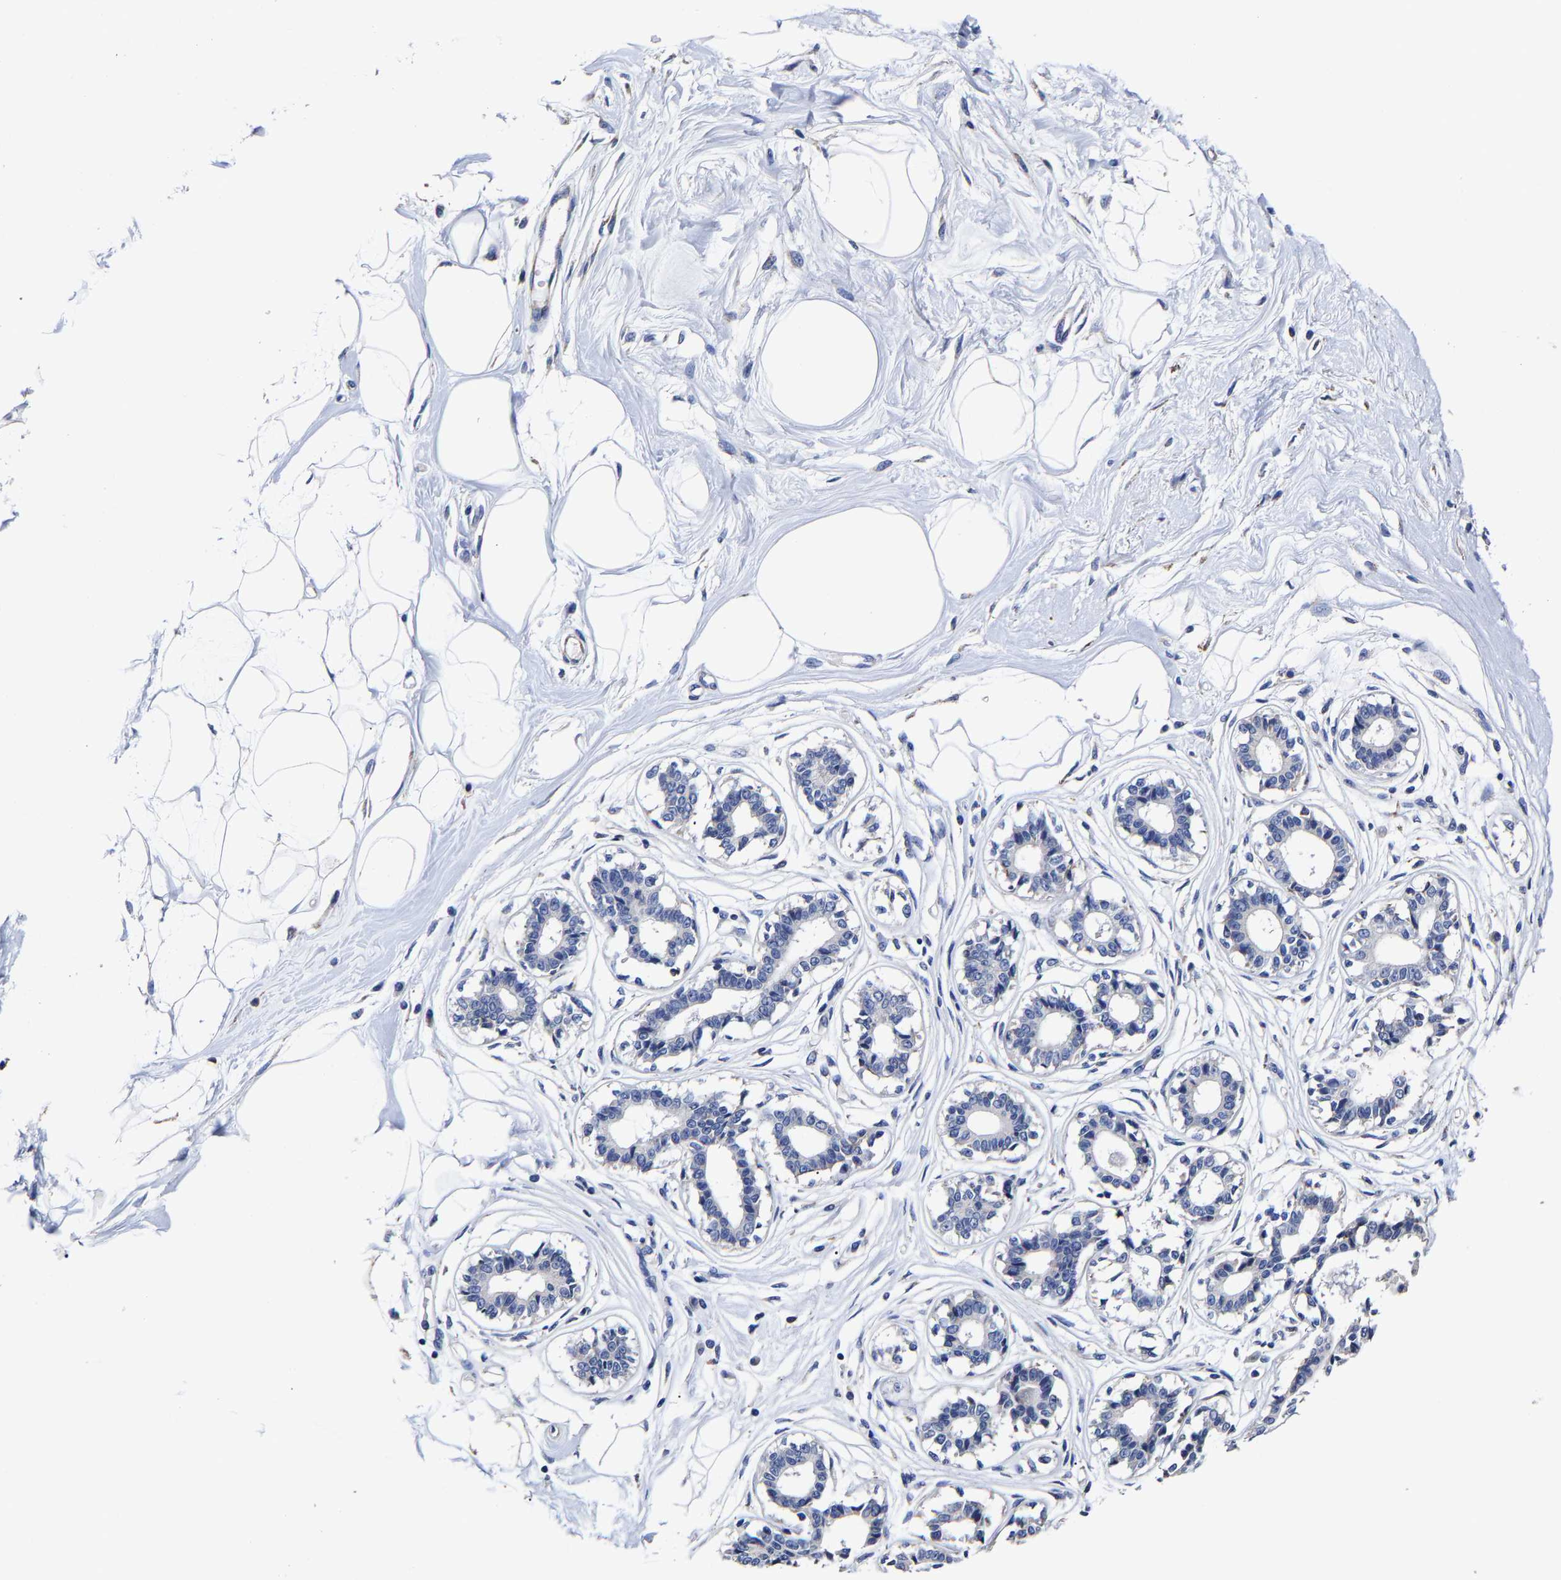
{"staining": {"intensity": "negative", "quantity": "none", "location": "none"}, "tissue": "breast", "cell_type": "Adipocytes", "image_type": "normal", "snomed": [{"axis": "morphology", "description": "Normal tissue, NOS"}, {"axis": "topography", "description": "Breast"}], "caption": "Immunohistochemistry image of unremarkable breast: human breast stained with DAB demonstrates no significant protein expression in adipocytes. (DAB IHC, high magnification).", "gene": "AASS", "patient": {"sex": "female", "age": 45}}